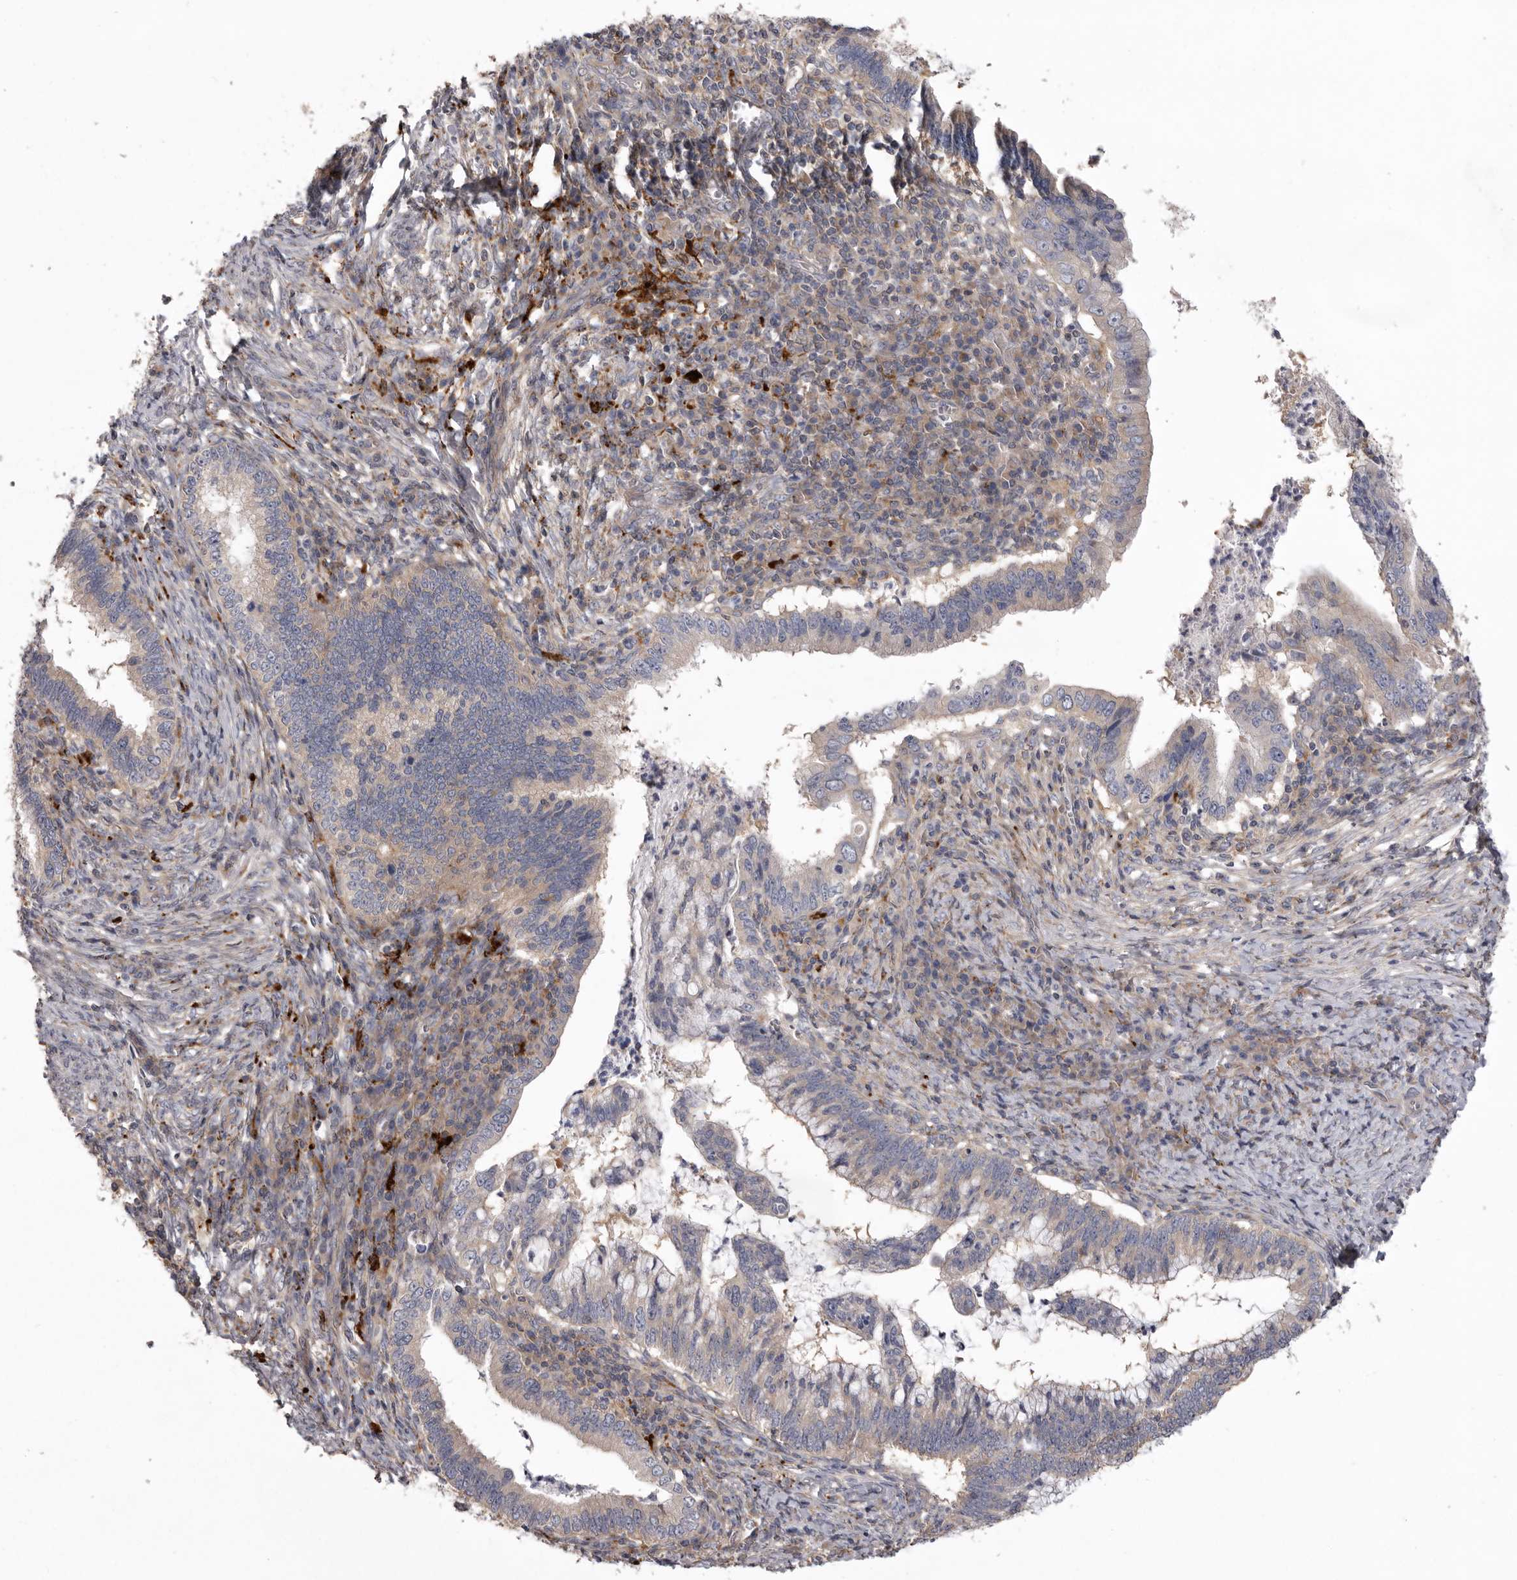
{"staining": {"intensity": "negative", "quantity": "none", "location": "none"}, "tissue": "cervical cancer", "cell_type": "Tumor cells", "image_type": "cancer", "snomed": [{"axis": "morphology", "description": "Adenocarcinoma, NOS"}, {"axis": "topography", "description": "Cervix"}], "caption": "The histopathology image shows no staining of tumor cells in cervical adenocarcinoma.", "gene": "WDR47", "patient": {"sex": "female", "age": 36}}